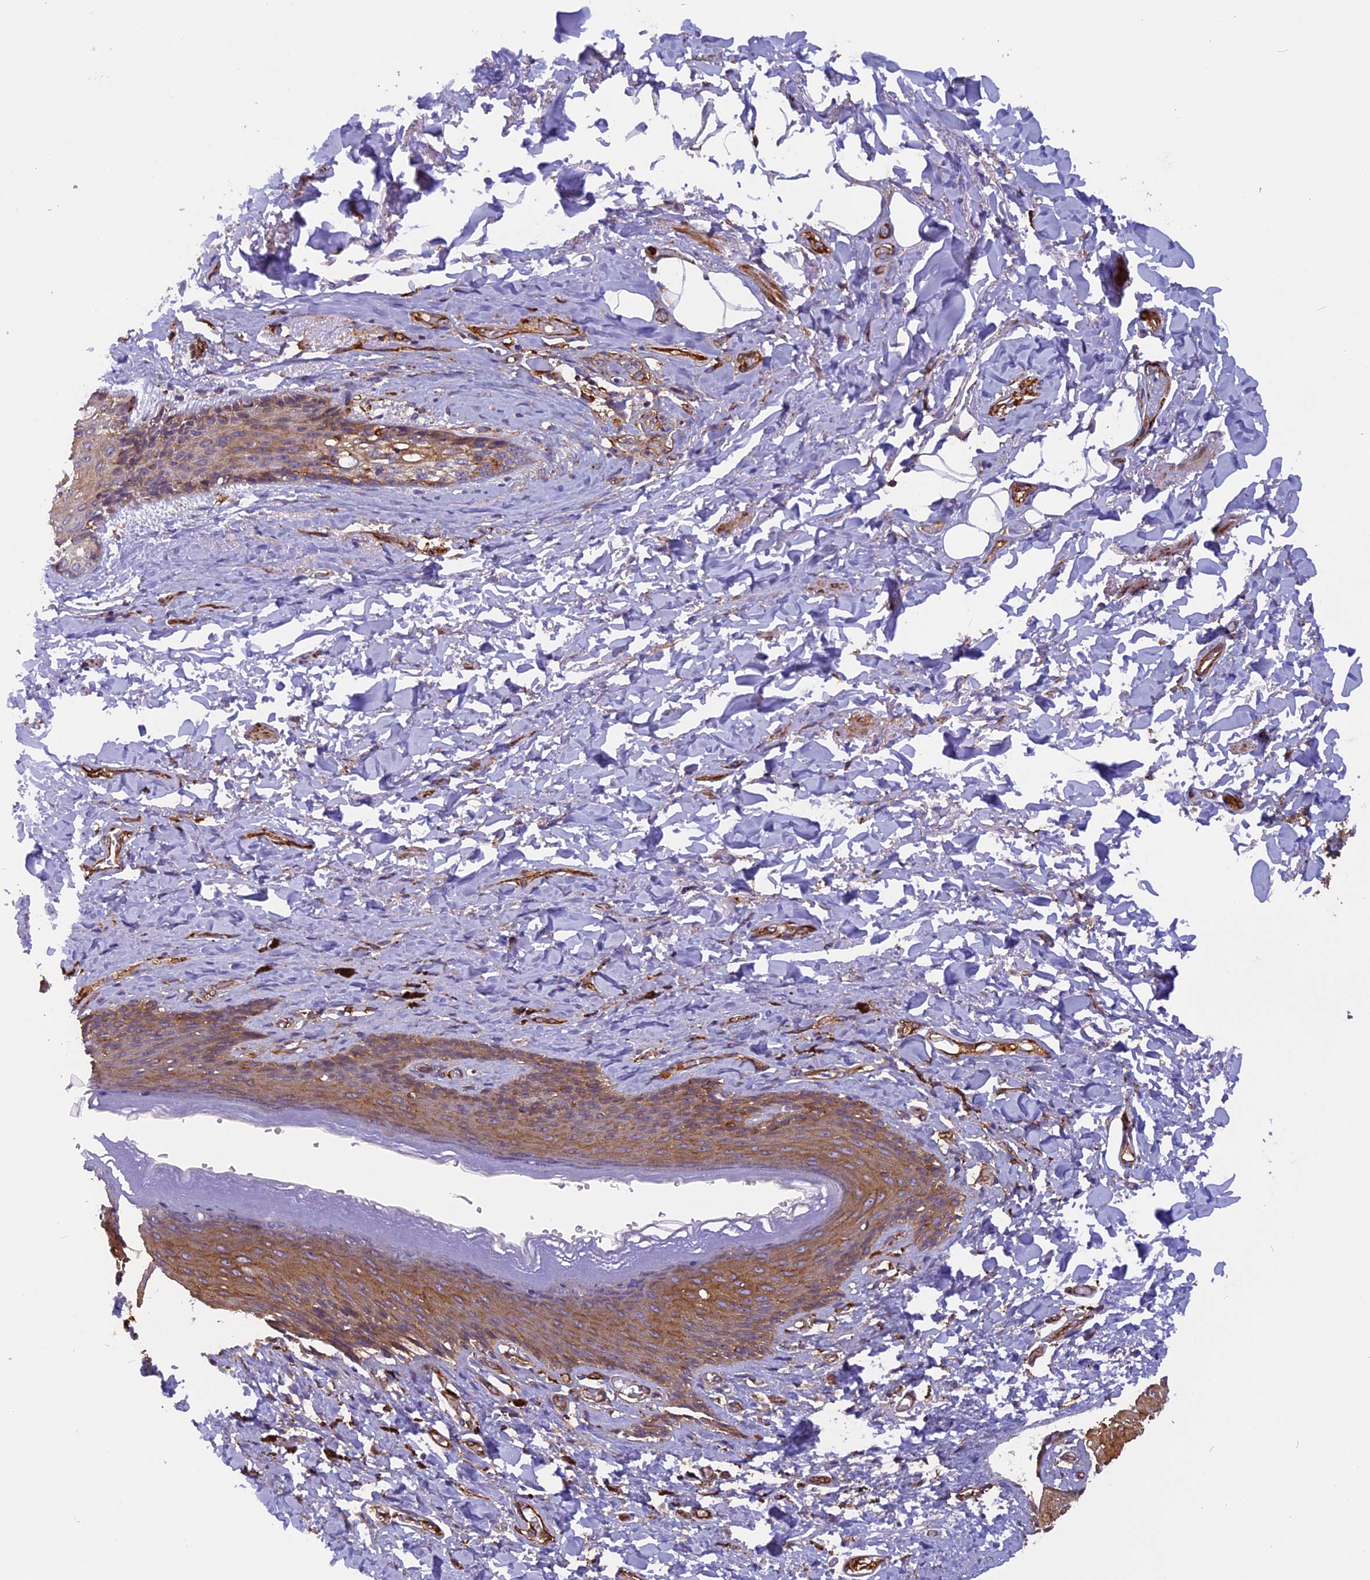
{"staining": {"intensity": "moderate", "quantity": ">75%", "location": "cytoplasmic/membranous"}, "tissue": "skin", "cell_type": "Epidermal cells", "image_type": "normal", "snomed": [{"axis": "morphology", "description": "Normal tissue, NOS"}, {"axis": "topography", "description": "Anal"}], "caption": "Moderate cytoplasmic/membranous positivity for a protein is present in approximately >75% of epidermal cells of unremarkable skin using immunohistochemistry (IHC).", "gene": "EHBP1L1", "patient": {"sex": "female", "age": 78}}